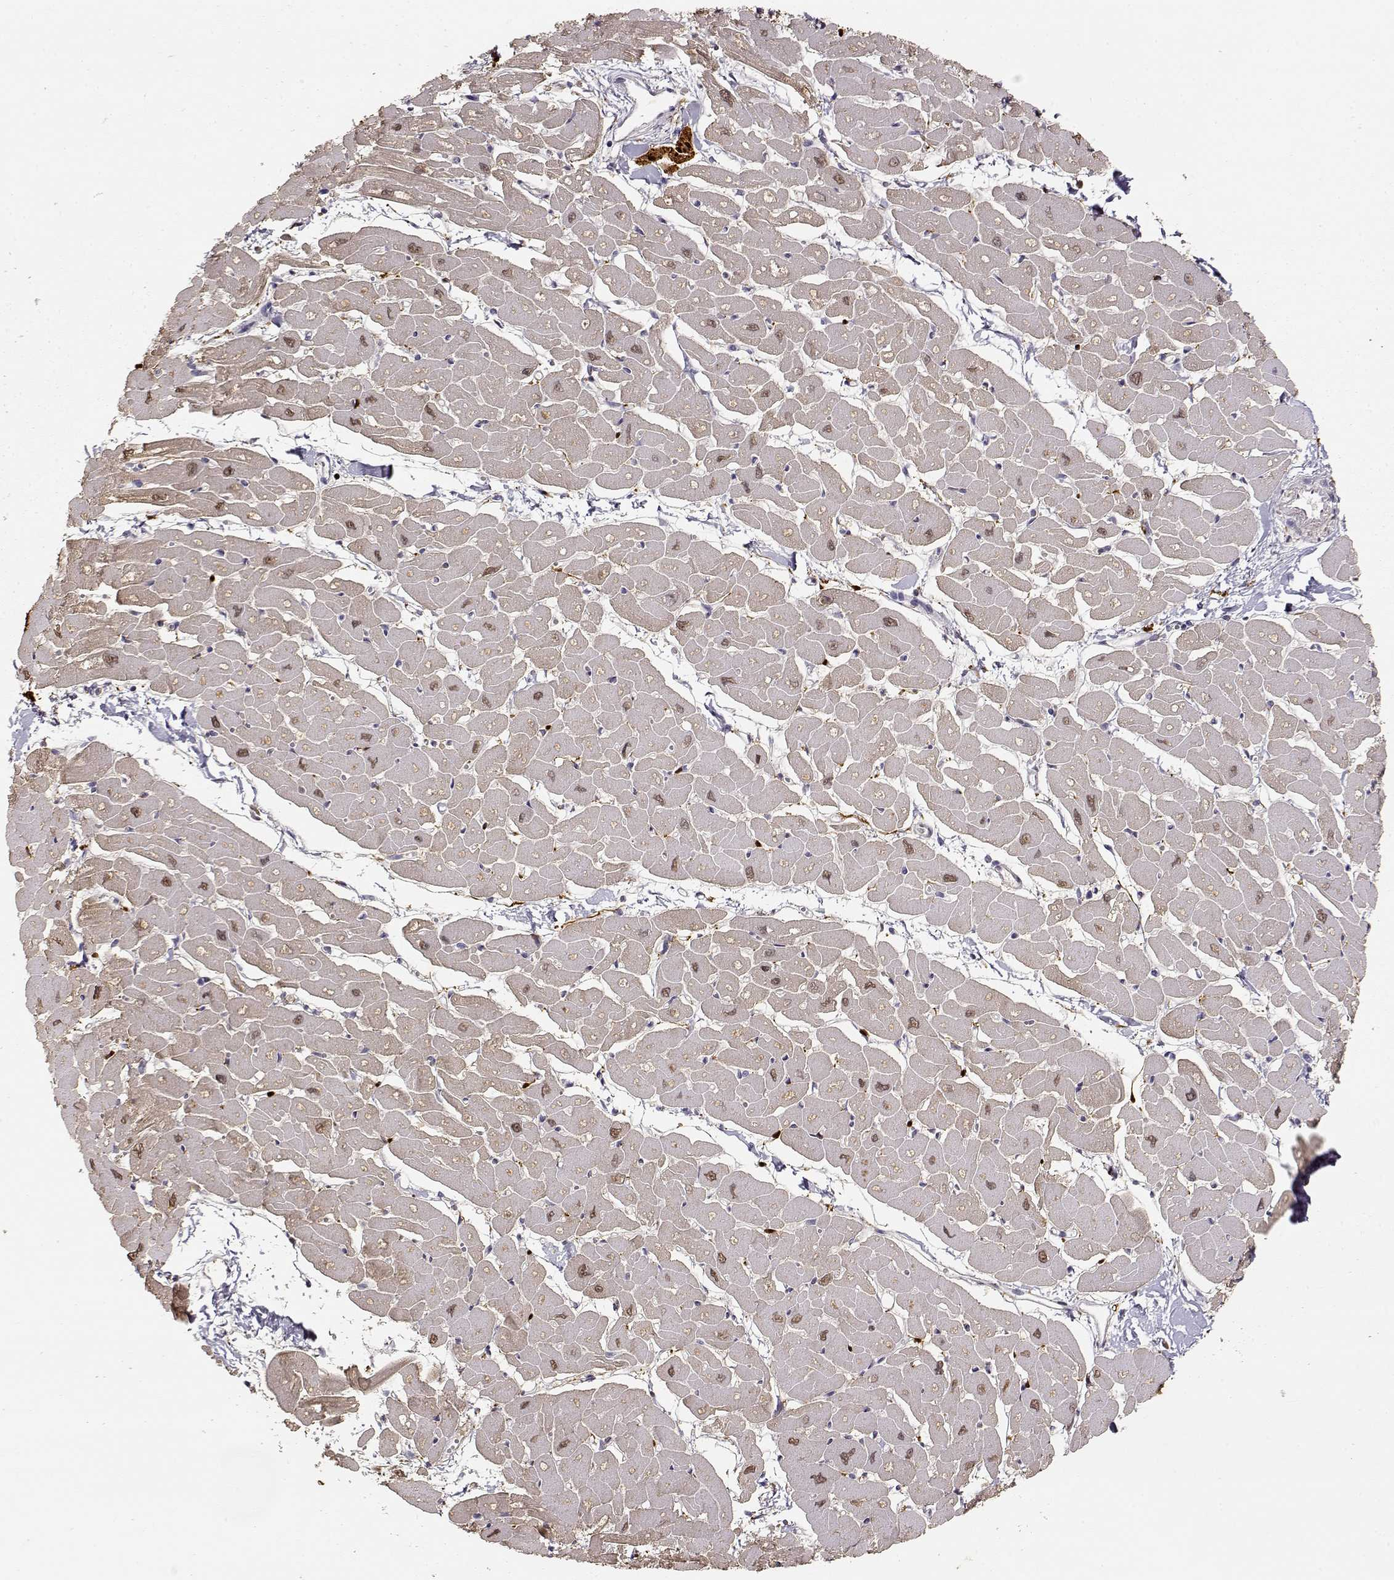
{"staining": {"intensity": "negative", "quantity": "none", "location": "none"}, "tissue": "heart muscle", "cell_type": "Cardiomyocytes", "image_type": "normal", "snomed": [{"axis": "morphology", "description": "Normal tissue, NOS"}, {"axis": "topography", "description": "Heart"}], "caption": "Cardiomyocytes are negative for brown protein staining in unremarkable heart muscle. (Brightfield microscopy of DAB immunohistochemistry (IHC) at high magnification).", "gene": "S100B", "patient": {"sex": "male", "age": 57}}